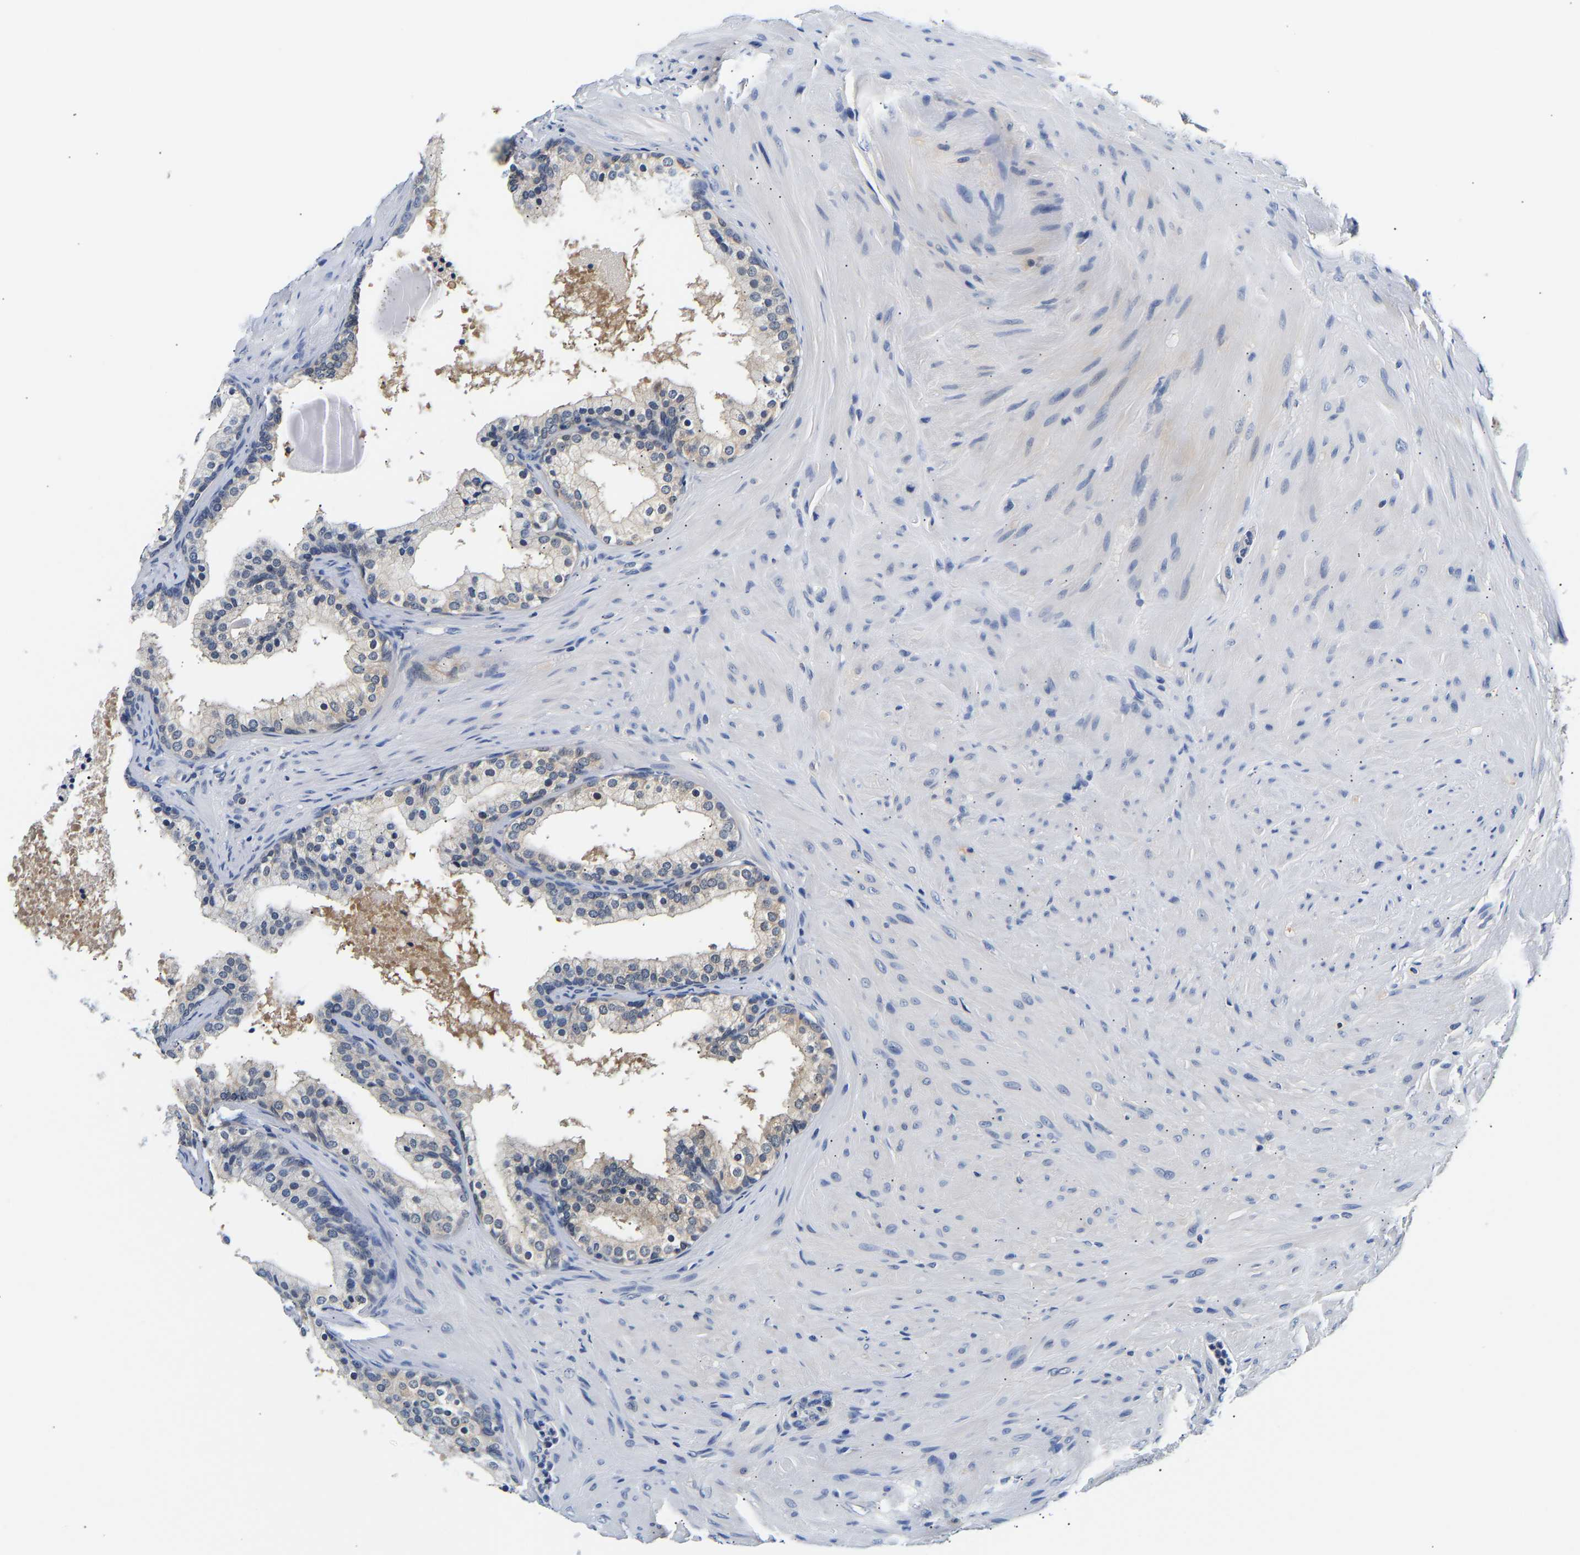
{"staining": {"intensity": "negative", "quantity": "none", "location": "none"}, "tissue": "prostate cancer", "cell_type": "Tumor cells", "image_type": "cancer", "snomed": [{"axis": "morphology", "description": "Adenocarcinoma, Low grade"}, {"axis": "topography", "description": "Prostate"}], "caption": "Adenocarcinoma (low-grade) (prostate) stained for a protein using IHC shows no positivity tumor cells.", "gene": "UCHL3", "patient": {"sex": "male", "age": 69}}